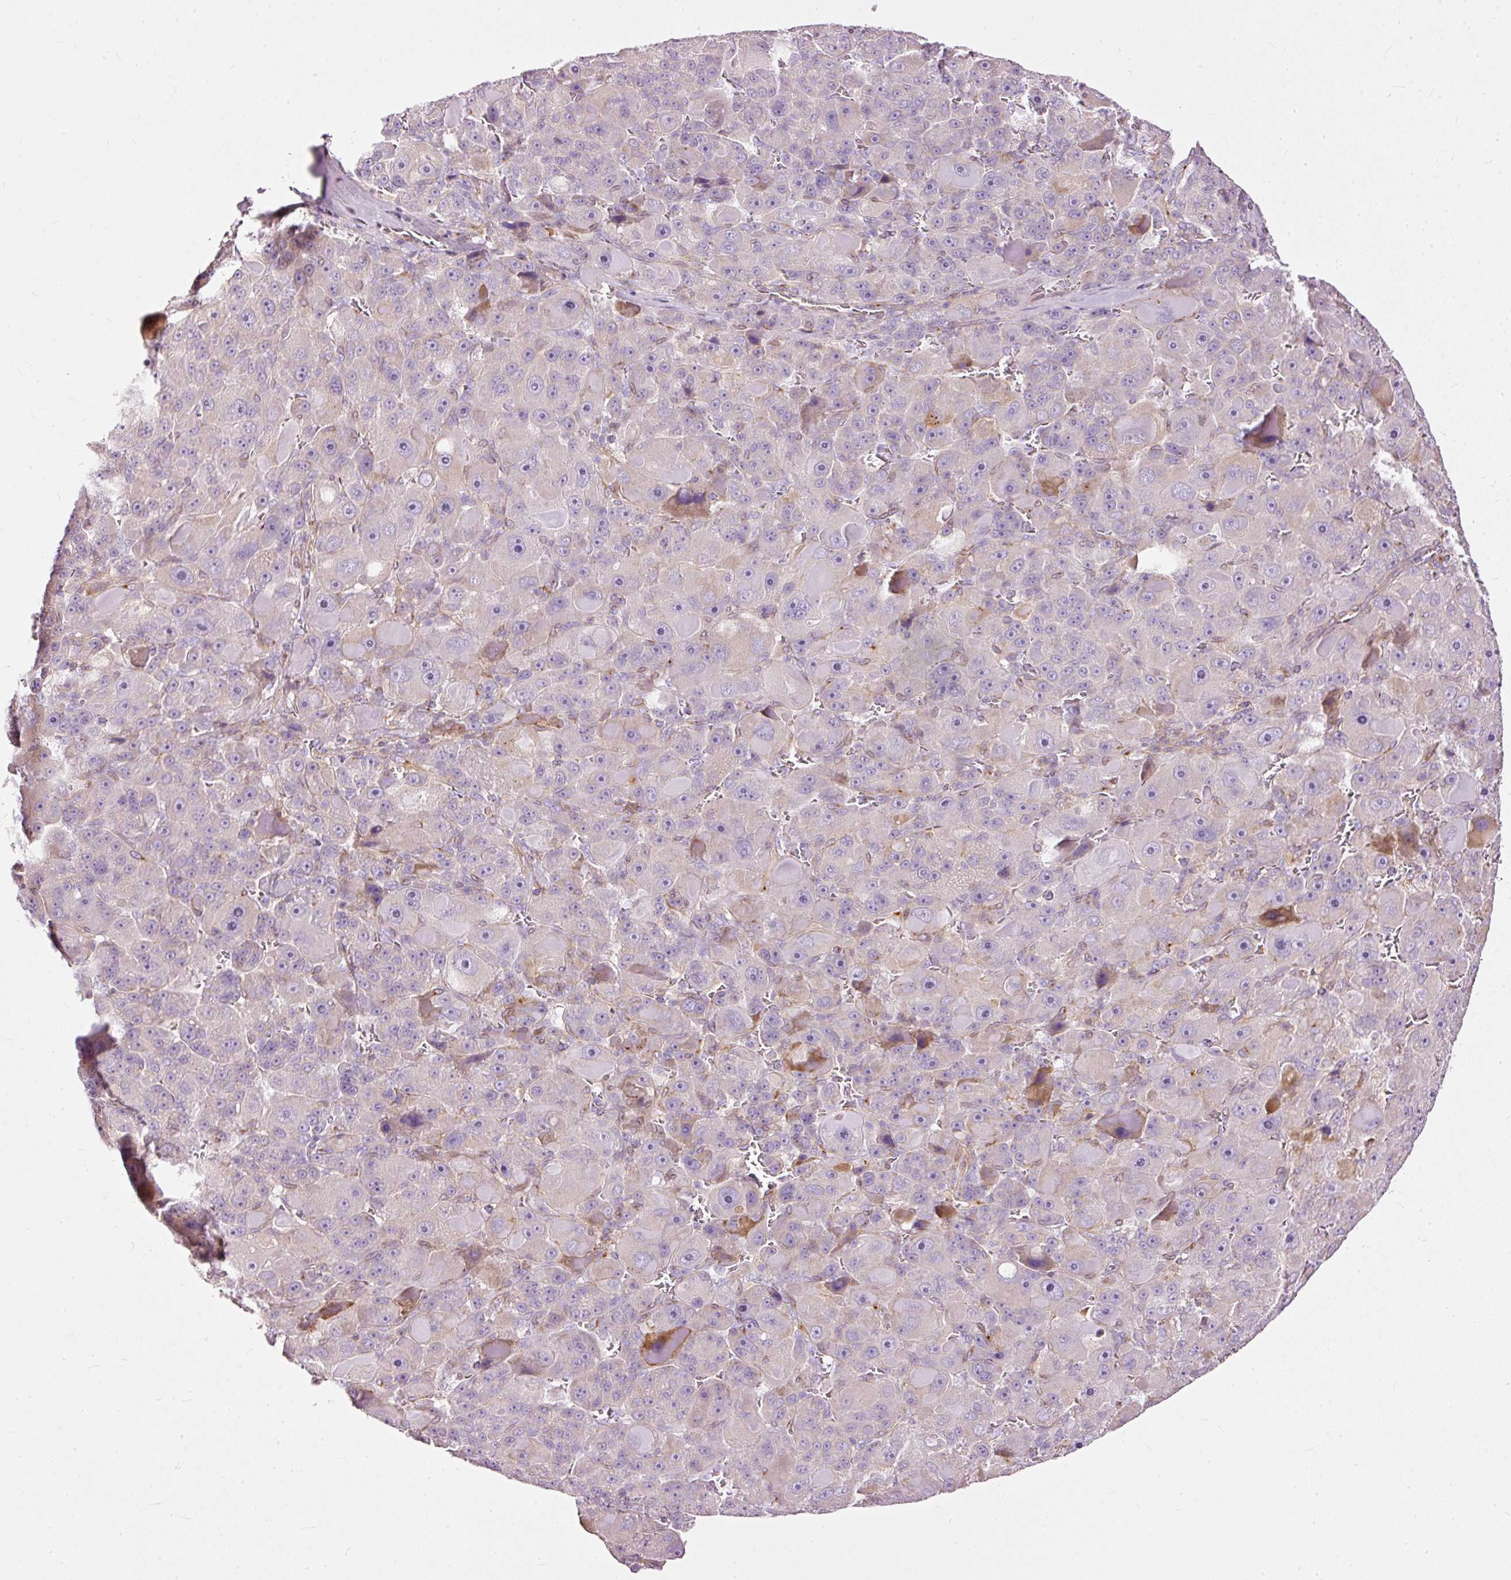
{"staining": {"intensity": "moderate", "quantity": "<25%", "location": "cytoplasmic/membranous"}, "tissue": "liver cancer", "cell_type": "Tumor cells", "image_type": "cancer", "snomed": [{"axis": "morphology", "description": "Carcinoma, Hepatocellular, NOS"}, {"axis": "topography", "description": "Liver"}], "caption": "Liver cancer tissue reveals moderate cytoplasmic/membranous expression in approximately <25% of tumor cells The staining was performed using DAB (3,3'-diaminobenzidine) to visualize the protein expression in brown, while the nuclei were stained in blue with hematoxylin (Magnification: 20x).", "gene": "PAQR9", "patient": {"sex": "male", "age": 76}}